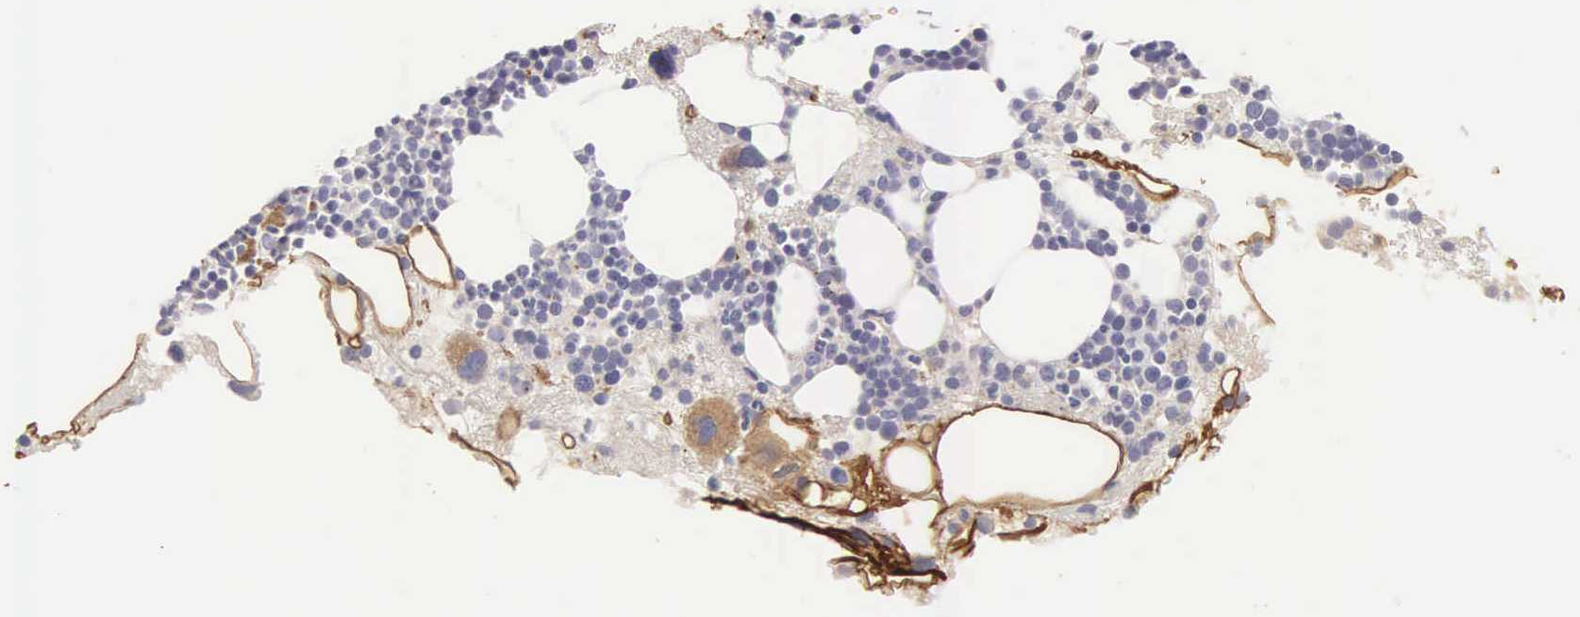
{"staining": {"intensity": "moderate", "quantity": "<25%", "location": "cytoplasmic/membranous"}, "tissue": "bone marrow", "cell_type": "Hematopoietic cells", "image_type": "normal", "snomed": [{"axis": "morphology", "description": "Normal tissue, NOS"}, {"axis": "topography", "description": "Bone marrow"}], "caption": "This photomicrograph demonstrates unremarkable bone marrow stained with IHC to label a protein in brown. The cytoplasmic/membranous of hematopoietic cells show moderate positivity for the protein. Nuclei are counter-stained blue.", "gene": "CLU", "patient": {"sex": "male", "age": 75}}